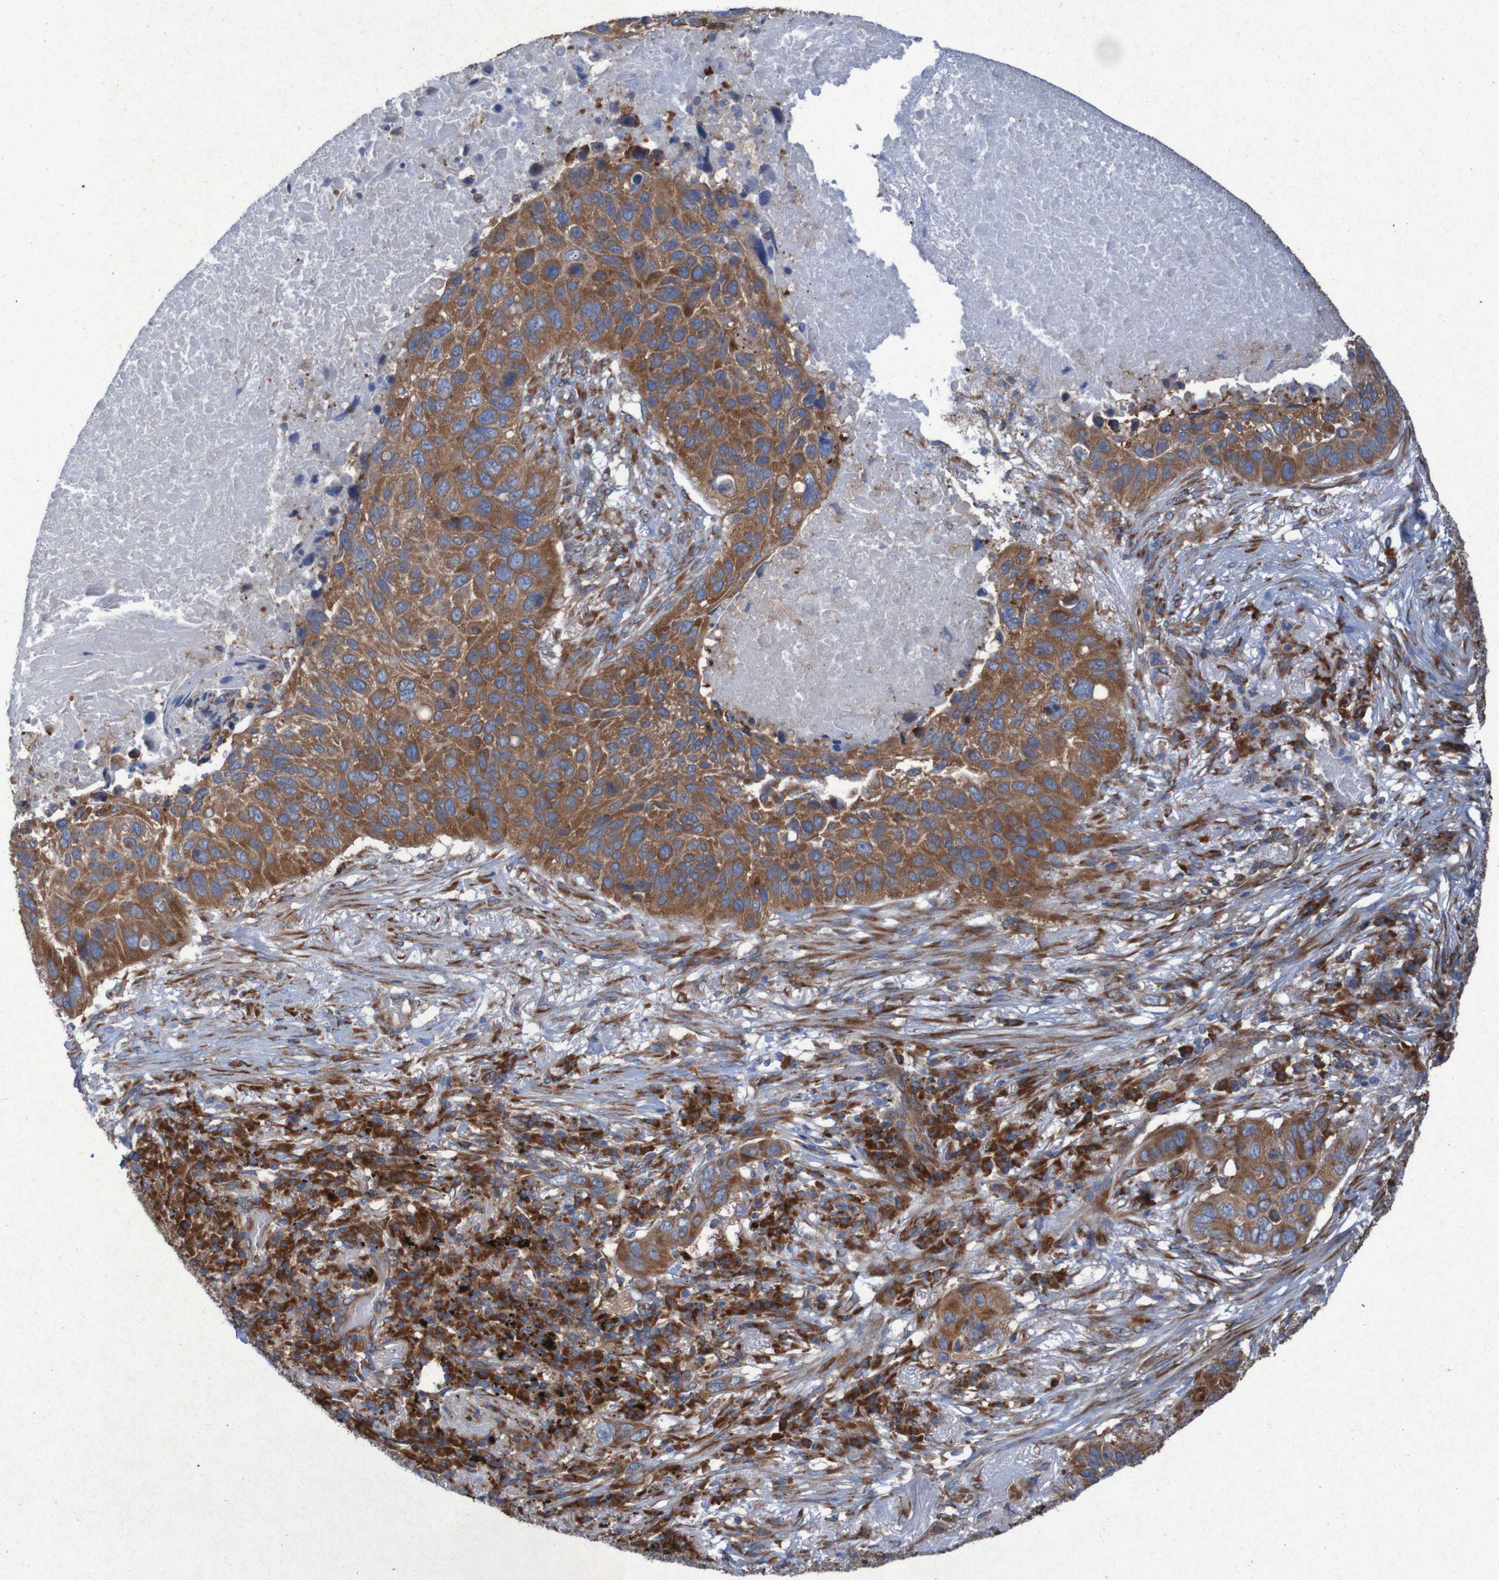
{"staining": {"intensity": "strong", "quantity": ">75%", "location": "cytoplasmic/membranous"}, "tissue": "lung cancer", "cell_type": "Tumor cells", "image_type": "cancer", "snomed": [{"axis": "morphology", "description": "Squamous cell carcinoma, NOS"}, {"axis": "topography", "description": "Lung"}], "caption": "Brown immunohistochemical staining in human lung cancer exhibits strong cytoplasmic/membranous positivity in about >75% of tumor cells.", "gene": "RPL10", "patient": {"sex": "male", "age": 57}}